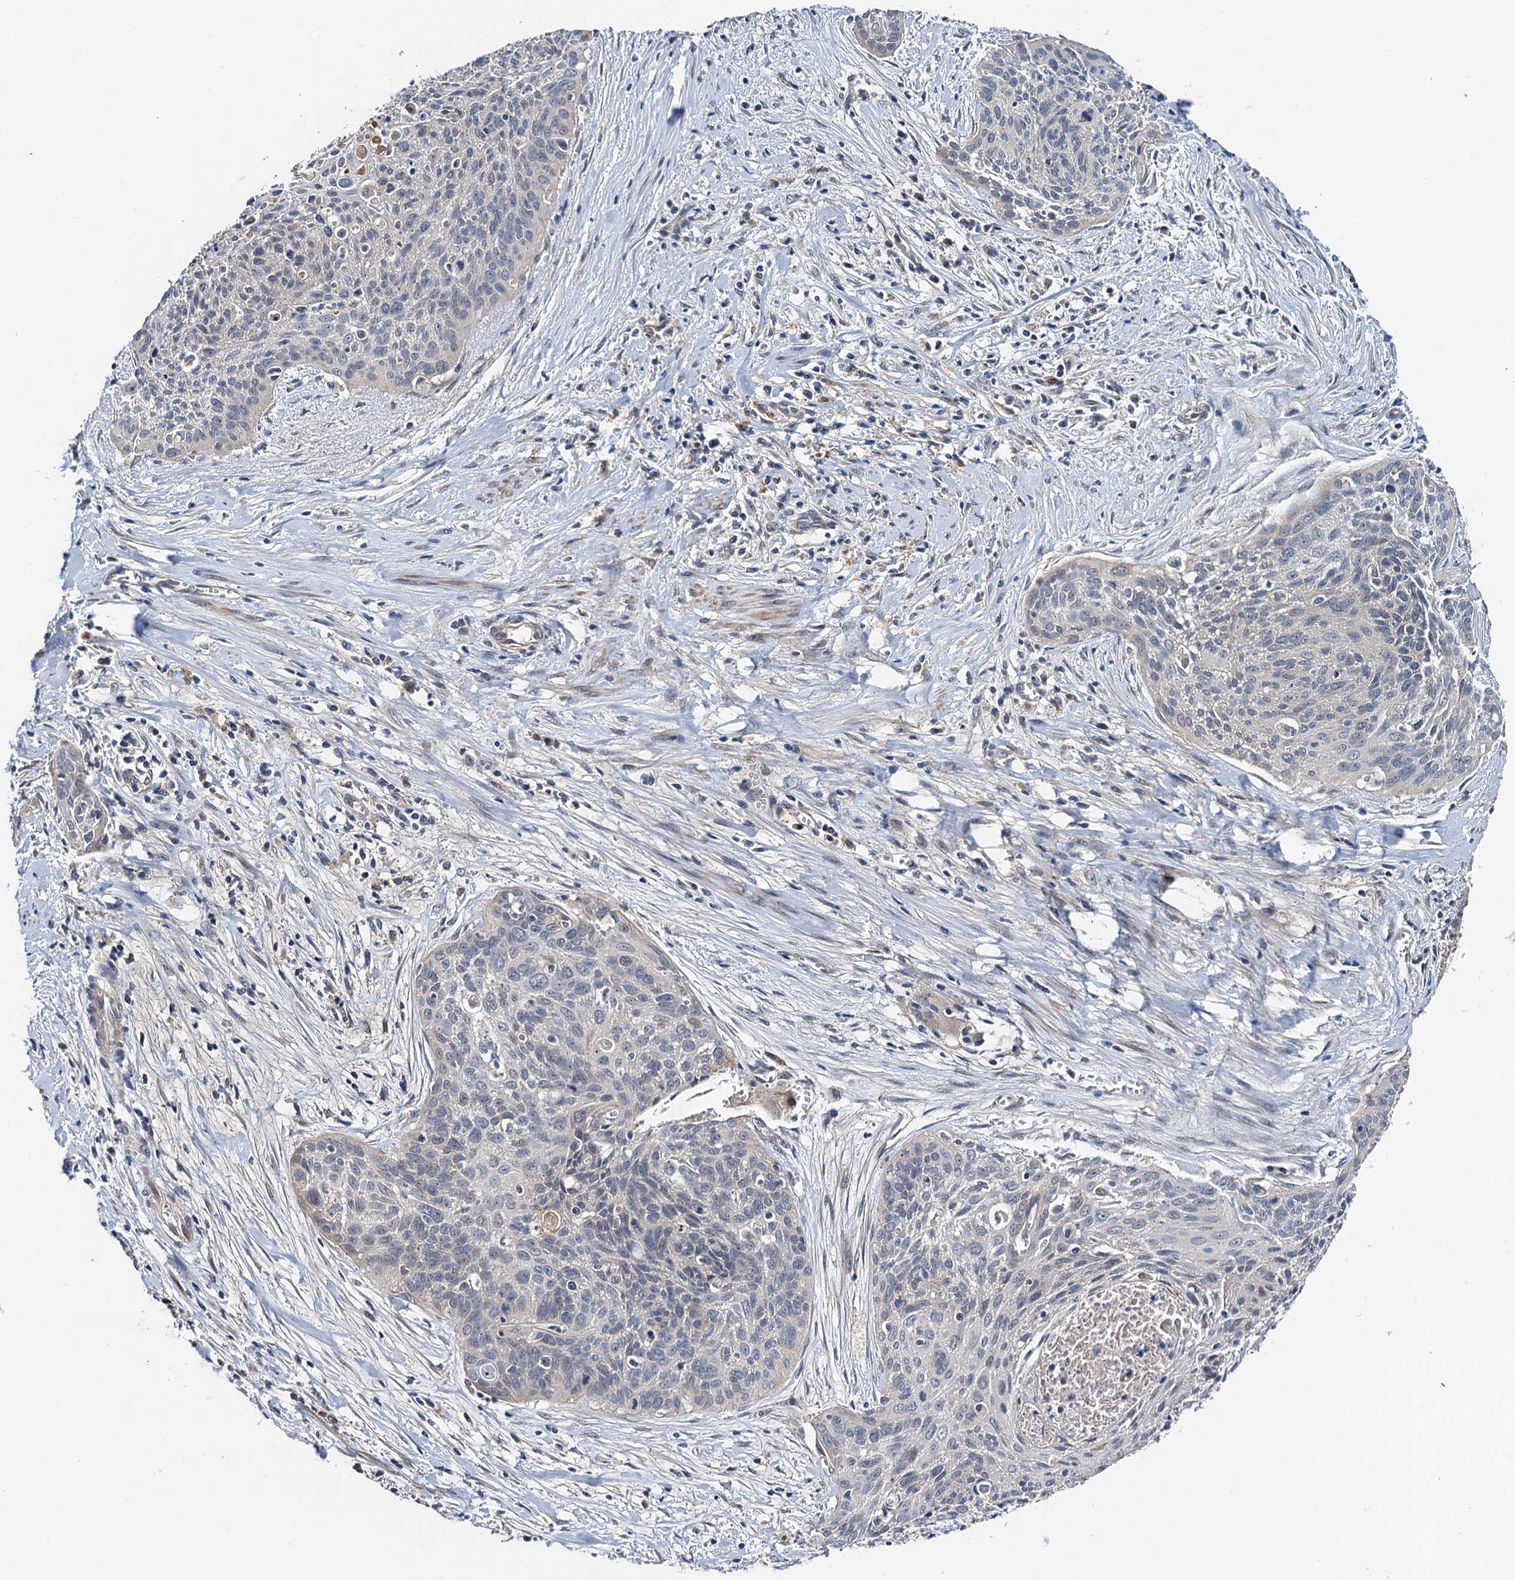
{"staining": {"intensity": "negative", "quantity": "none", "location": "none"}, "tissue": "cervical cancer", "cell_type": "Tumor cells", "image_type": "cancer", "snomed": [{"axis": "morphology", "description": "Squamous cell carcinoma, NOS"}, {"axis": "topography", "description": "Cervix"}], "caption": "Tumor cells show no significant expression in cervical squamous cell carcinoma. (Stains: DAB (3,3'-diaminobenzidine) immunohistochemistry with hematoxylin counter stain, Microscopy: brightfield microscopy at high magnification).", "gene": "ZNF606", "patient": {"sex": "female", "age": 55}}